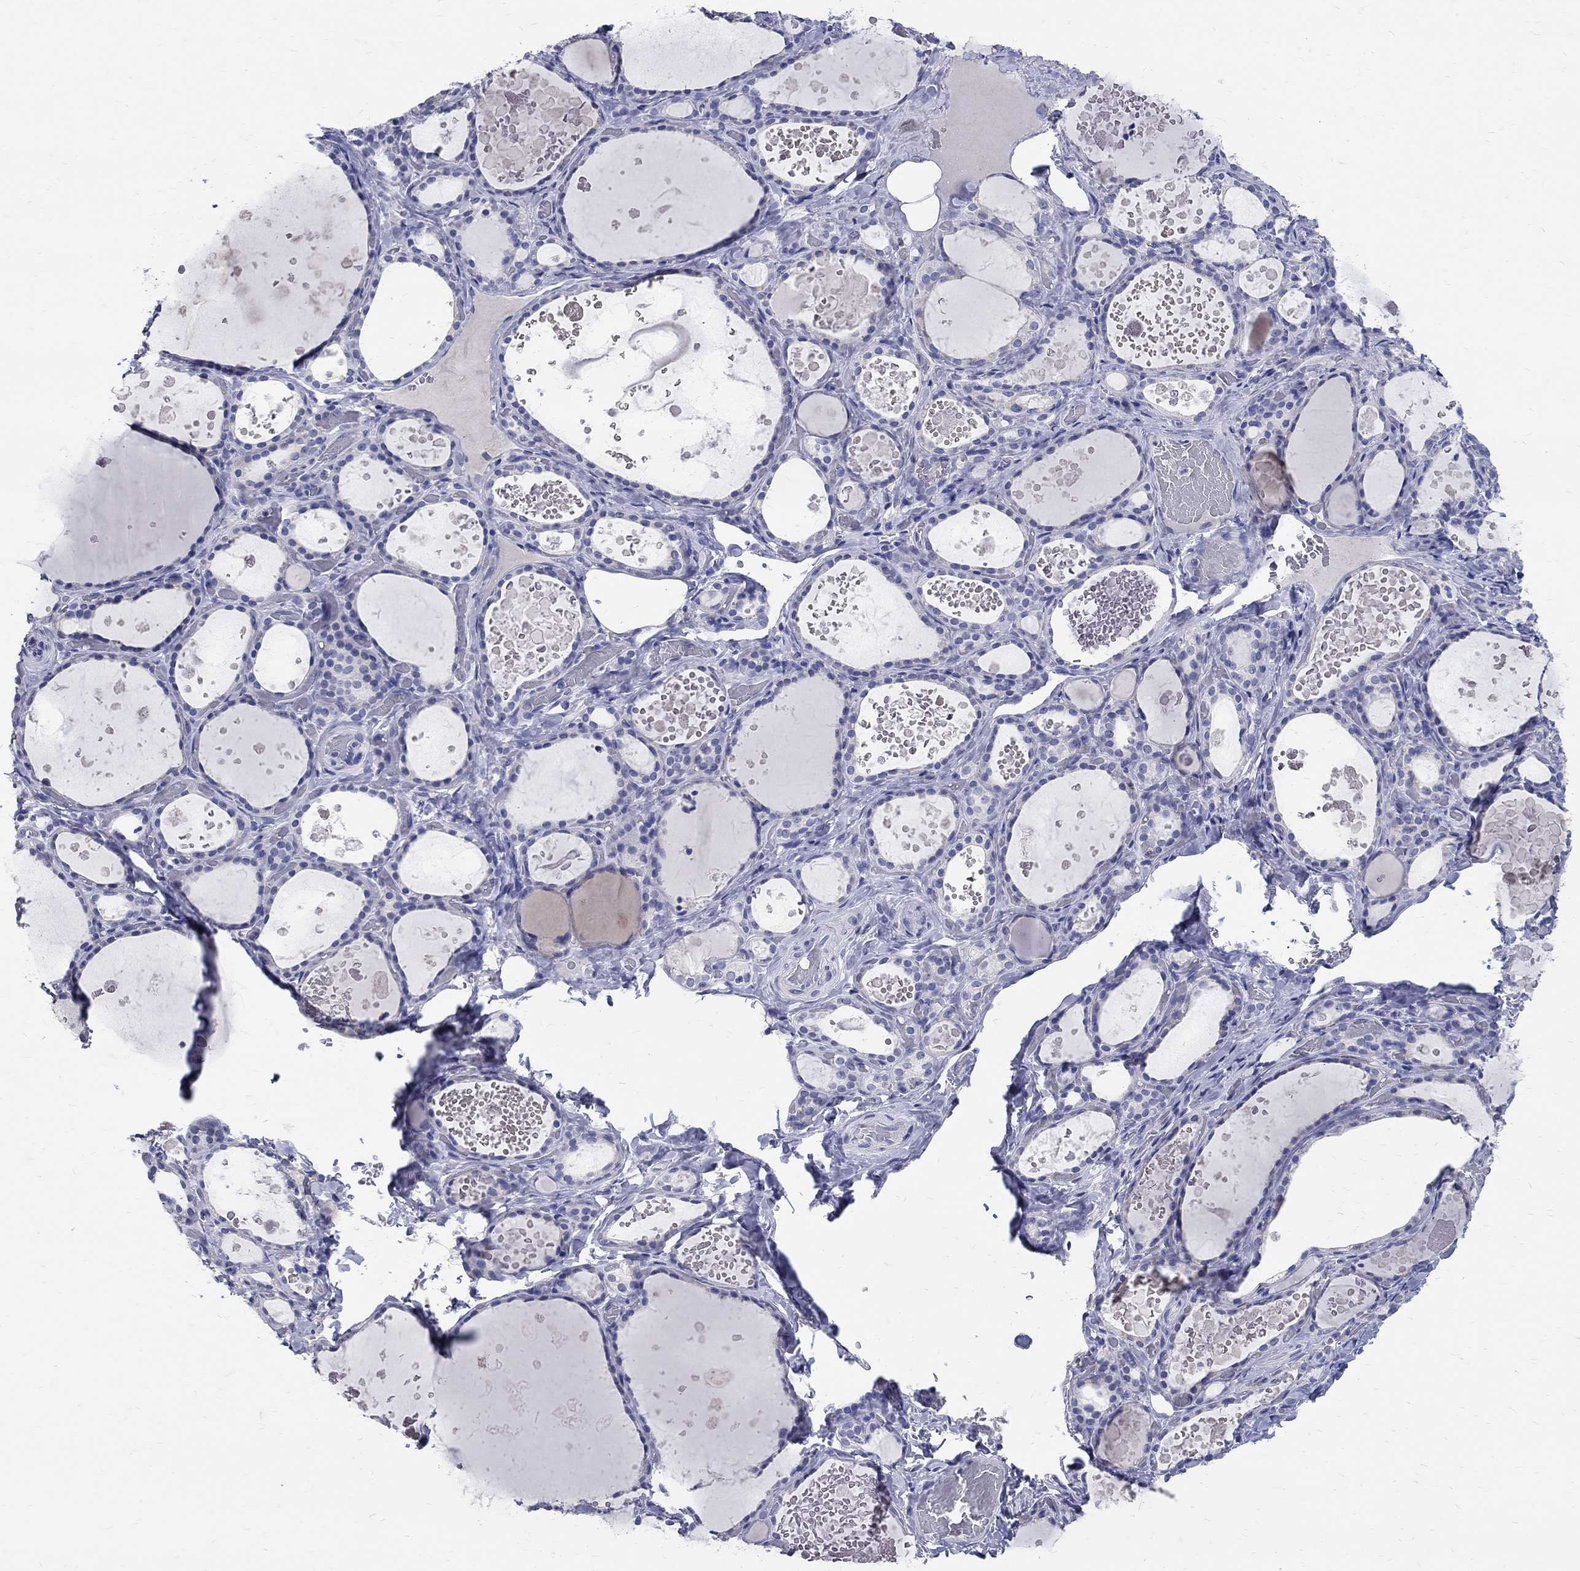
{"staining": {"intensity": "negative", "quantity": "none", "location": "none"}, "tissue": "thyroid gland", "cell_type": "Glandular cells", "image_type": "normal", "snomed": [{"axis": "morphology", "description": "Normal tissue, NOS"}, {"axis": "topography", "description": "Thyroid gland"}], "caption": "Immunohistochemistry image of normal thyroid gland stained for a protein (brown), which displays no positivity in glandular cells.", "gene": "SOX2", "patient": {"sex": "female", "age": 56}}